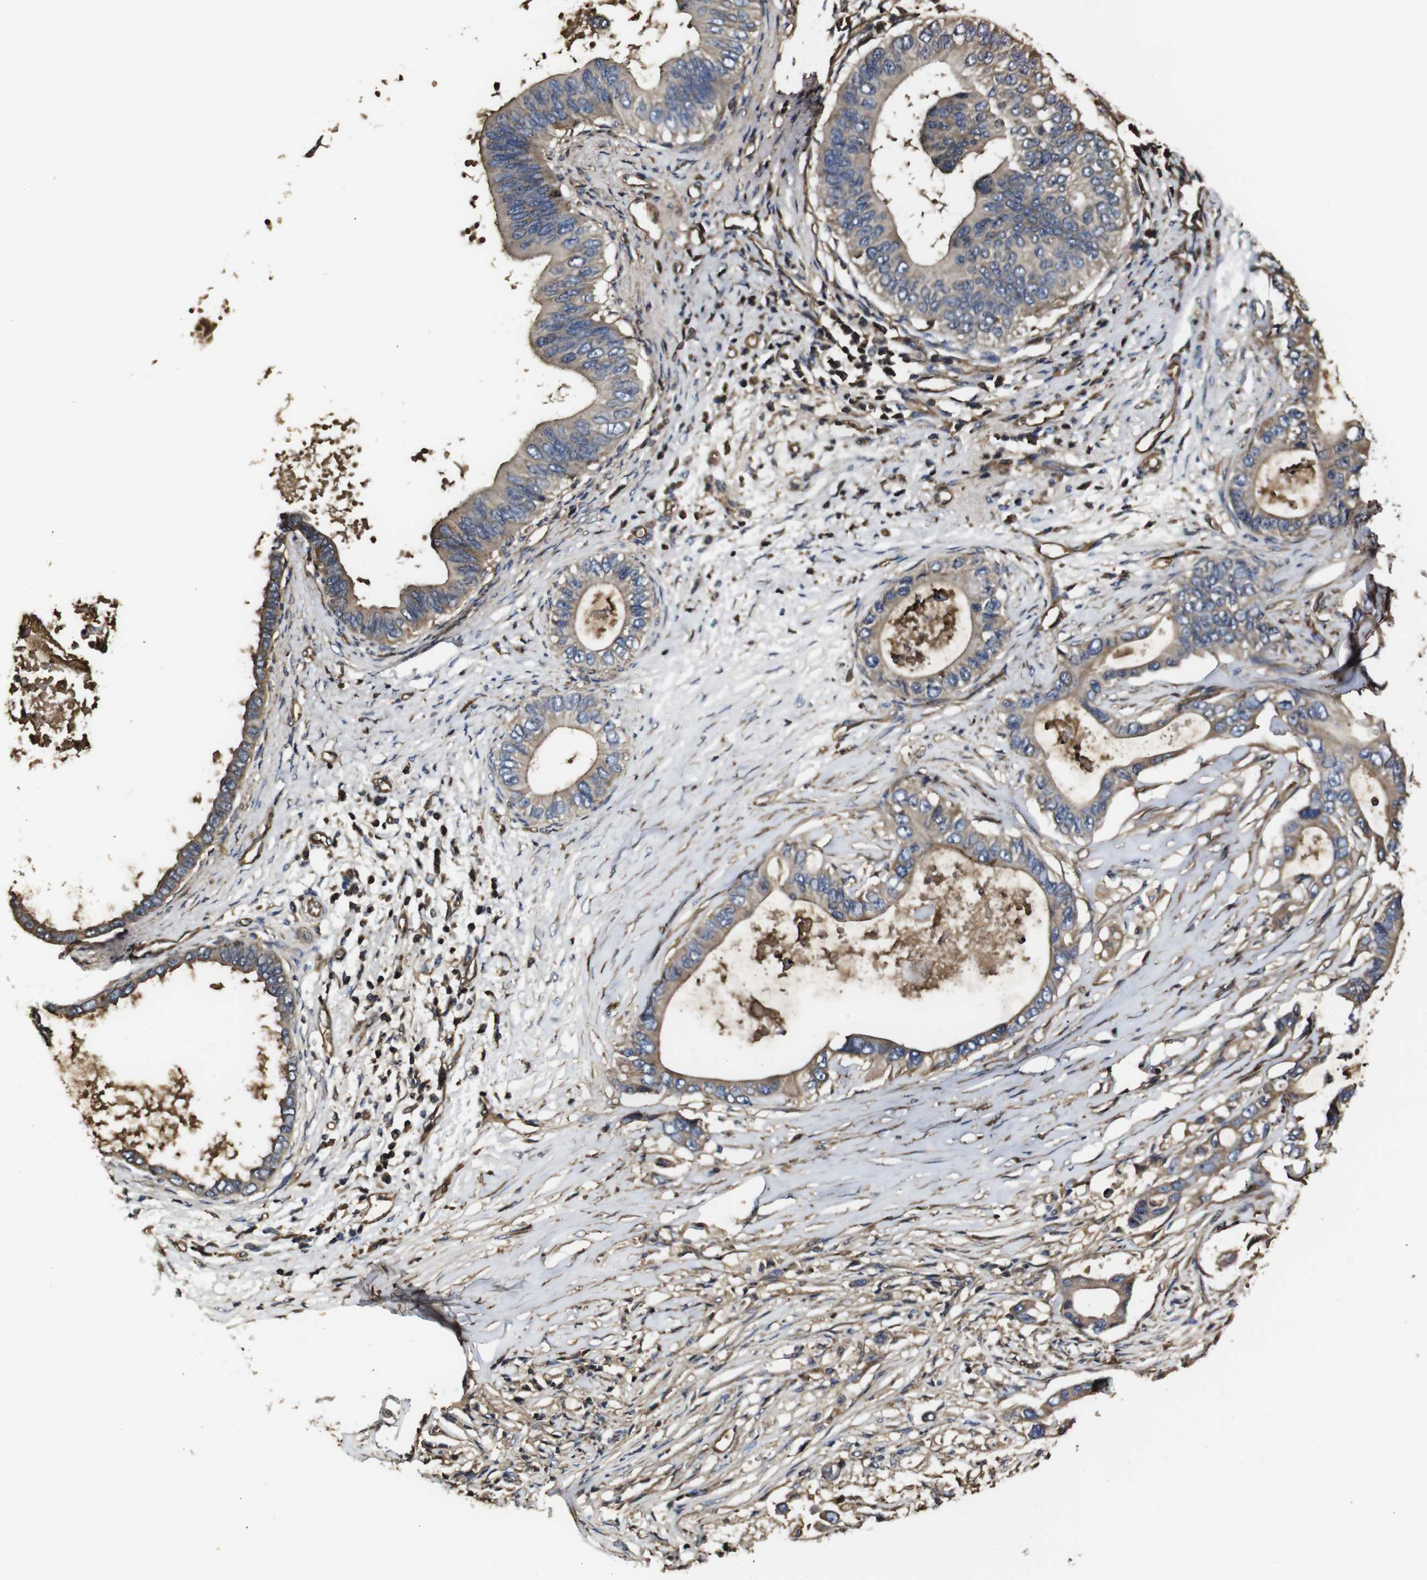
{"staining": {"intensity": "moderate", "quantity": ">75%", "location": "cytoplasmic/membranous"}, "tissue": "pancreatic cancer", "cell_type": "Tumor cells", "image_type": "cancer", "snomed": [{"axis": "morphology", "description": "Adenocarcinoma, NOS"}, {"axis": "topography", "description": "Pancreas"}], "caption": "Pancreatic cancer stained for a protein (brown) shows moderate cytoplasmic/membranous positive positivity in approximately >75% of tumor cells.", "gene": "MSN", "patient": {"sex": "male", "age": 77}}